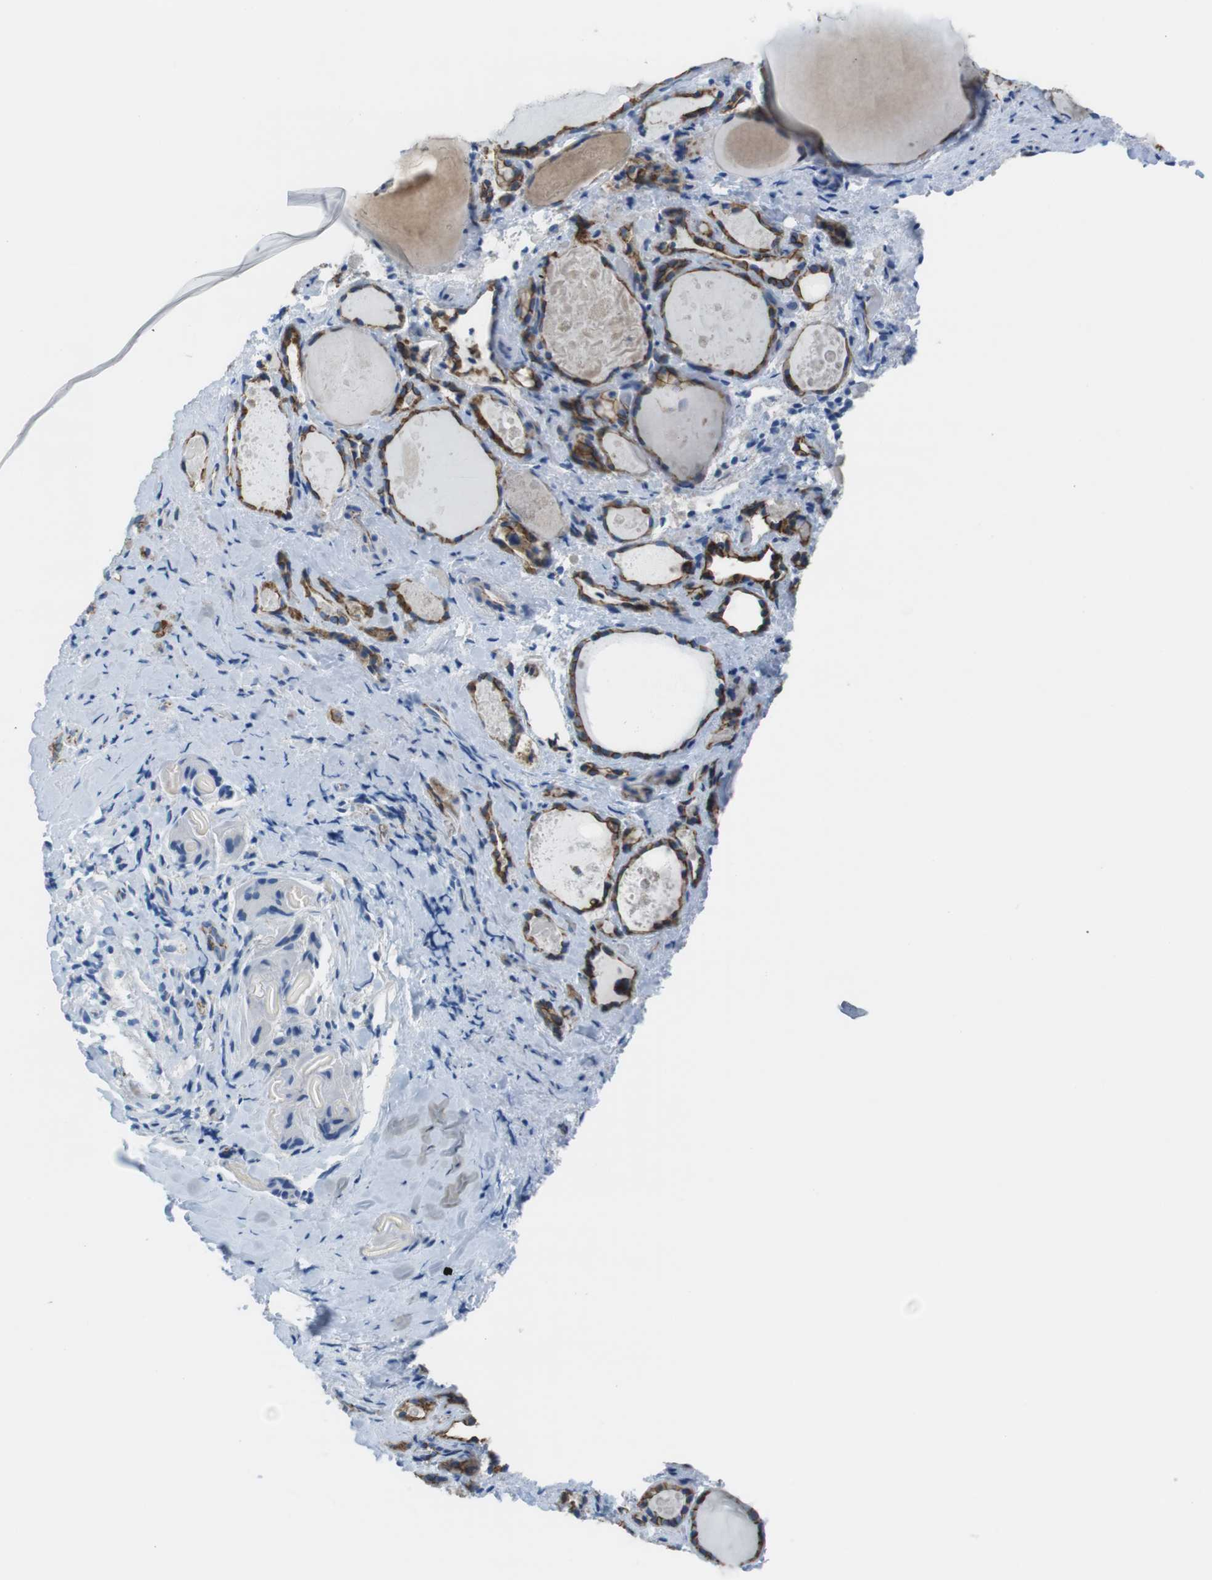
{"staining": {"intensity": "moderate", "quantity": ">75%", "location": "cytoplasmic/membranous"}, "tissue": "thyroid gland", "cell_type": "Glandular cells", "image_type": "normal", "snomed": [{"axis": "morphology", "description": "Normal tissue, NOS"}, {"axis": "topography", "description": "Thyroid gland"}], "caption": "Thyroid gland stained with a brown dye shows moderate cytoplasmic/membranous positive staining in approximately >75% of glandular cells.", "gene": "SLC6A6", "patient": {"sex": "female", "age": 75}}